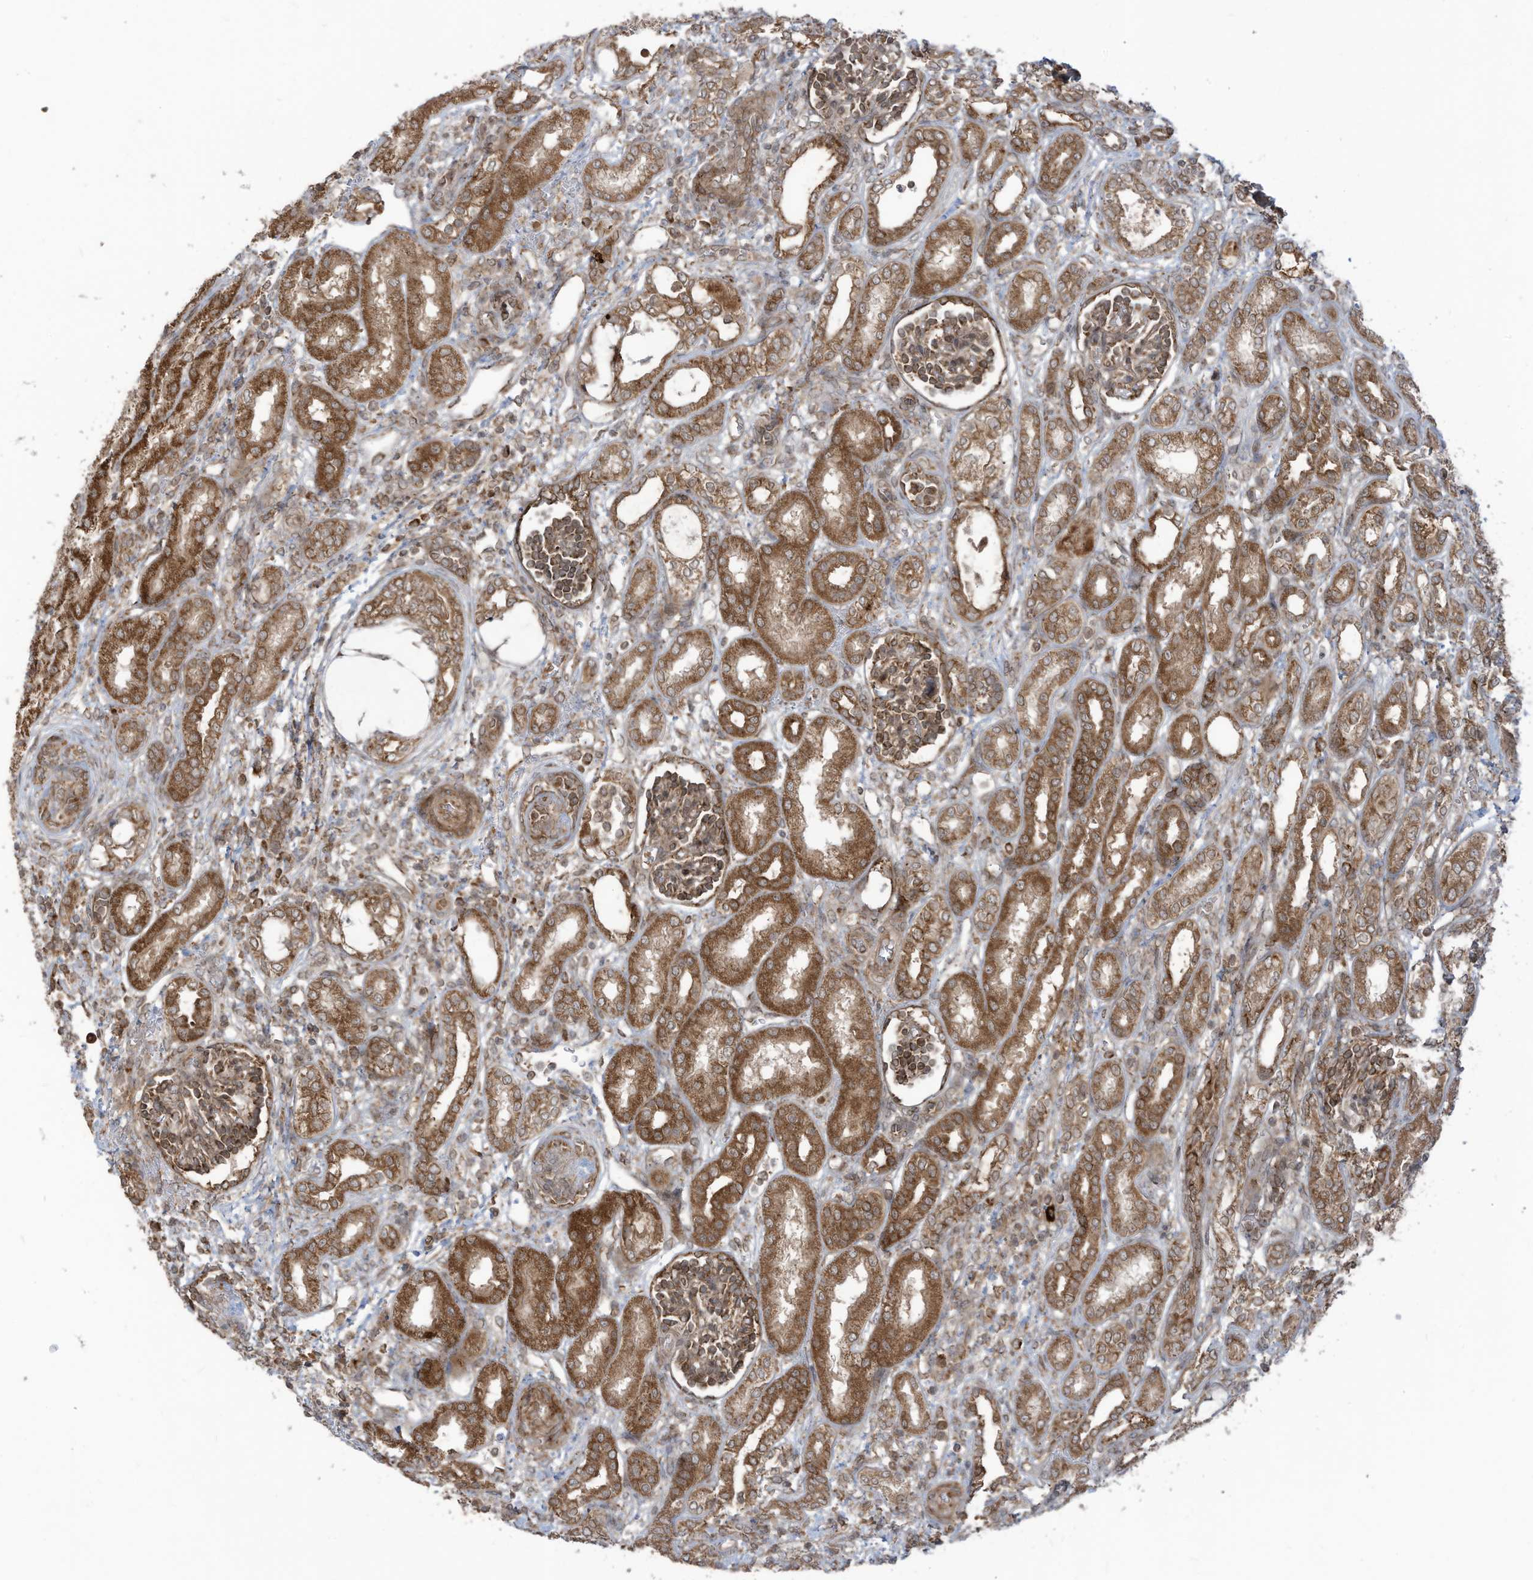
{"staining": {"intensity": "moderate", "quantity": "25%-75%", "location": "cytoplasmic/membranous"}, "tissue": "kidney", "cell_type": "Cells in glomeruli", "image_type": "normal", "snomed": [{"axis": "morphology", "description": "Normal tissue, NOS"}, {"axis": "morphology", "description": "Neoplasm, malignant, NOS"}, {"axis": "topography", "description": "Kidney"}], "caption": "Moderate cytoplasmic/membranous expression is present in about 25%-75% of cells in glomeruli in unremarkable kidney.", "gene": "TRIM67", "patient": {"sex": "female", "age": 1}}